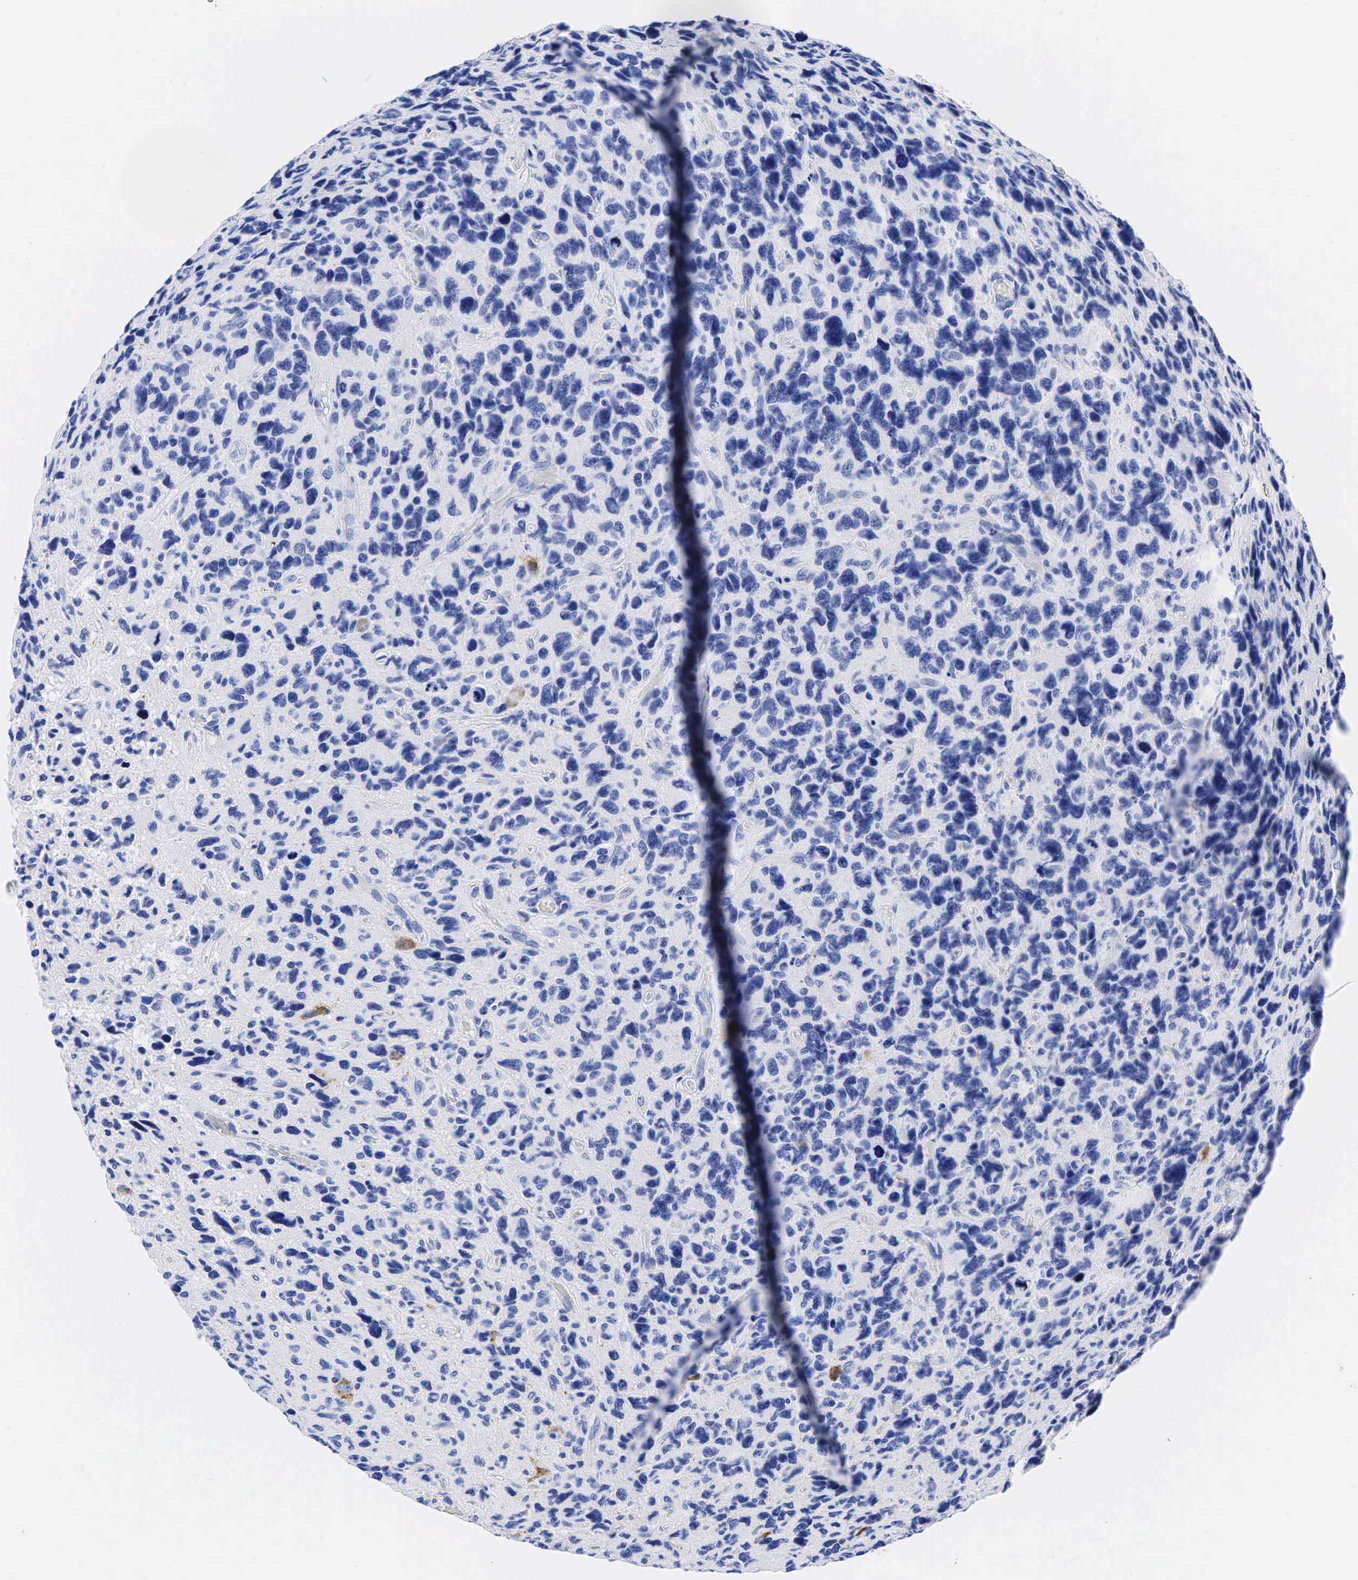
{"staining": {"intensity": "moderate", "quantity": "<25%", "location": "cytoplasmic/membranous"}, "tissue": "glioma", "cell_type": "Tumor cells", "image_type": "cancer", "snomed": [{"axis": "morphology", "description": "Glioma, malignant, High grade"}, {"axis": "topography", "description": "Brain"}], "caption": "Glioma stained with a protein marker exhibits moderate staining in tumor cells.", "gene": "CHGA", "patient": {"sex": "female", "age": 60}}